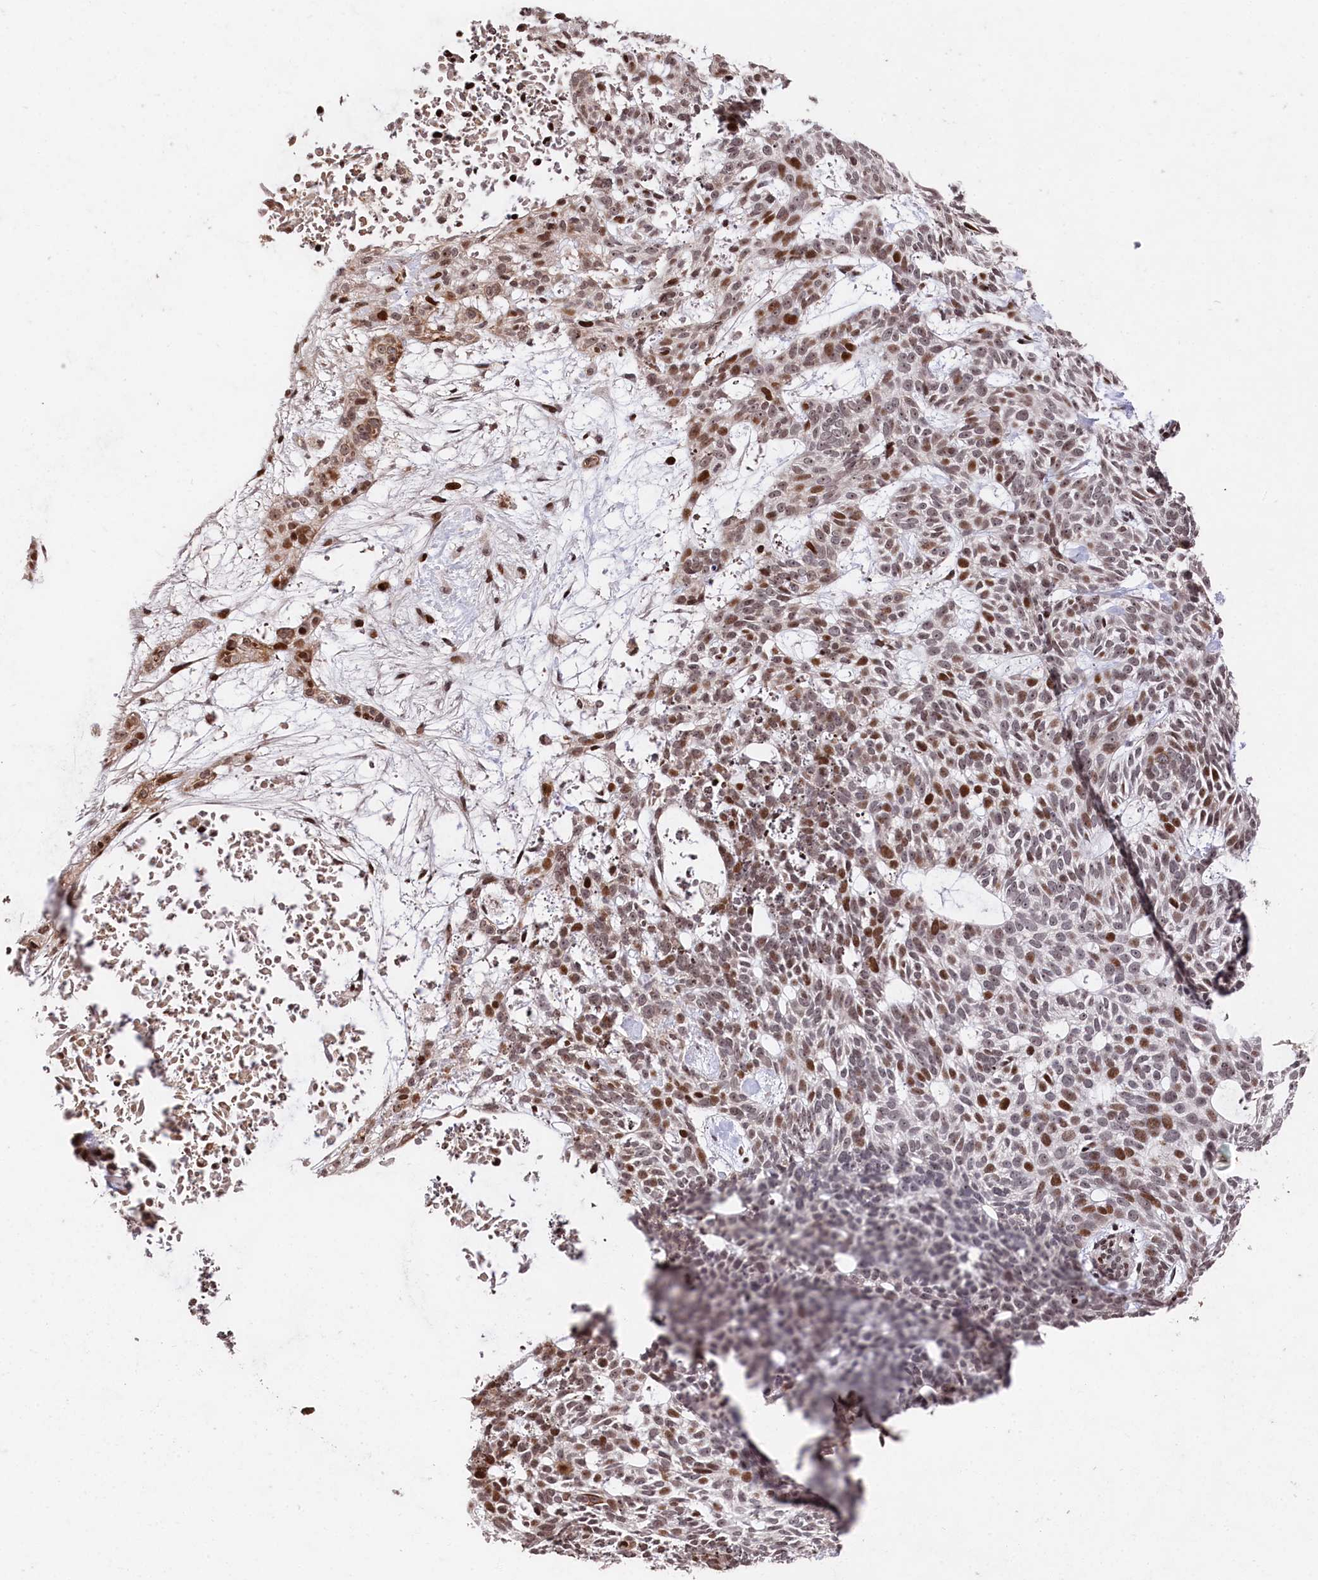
{"staining": {"intensity": "moderate", "quantity": "25%-75%", "location": "cytoplasmic/membranous,nuclear"}, "tissue": "skin cancer", "cell_type": "Tumor cells", "image_type": "cancer", "snomed": [{"axis": "morphology", "description": "Basal cell carcinoma"}, {"axis": "topography", "description": "Skin"}], "caption": "Skin cancer (basal cell carcinoma) stained for a protein displays moderate cytoplasmic/membranous and nuclear positivity in tumor cells.", "gene": "MCF2L2", "patient": {"sex": "male", "age": 75}}